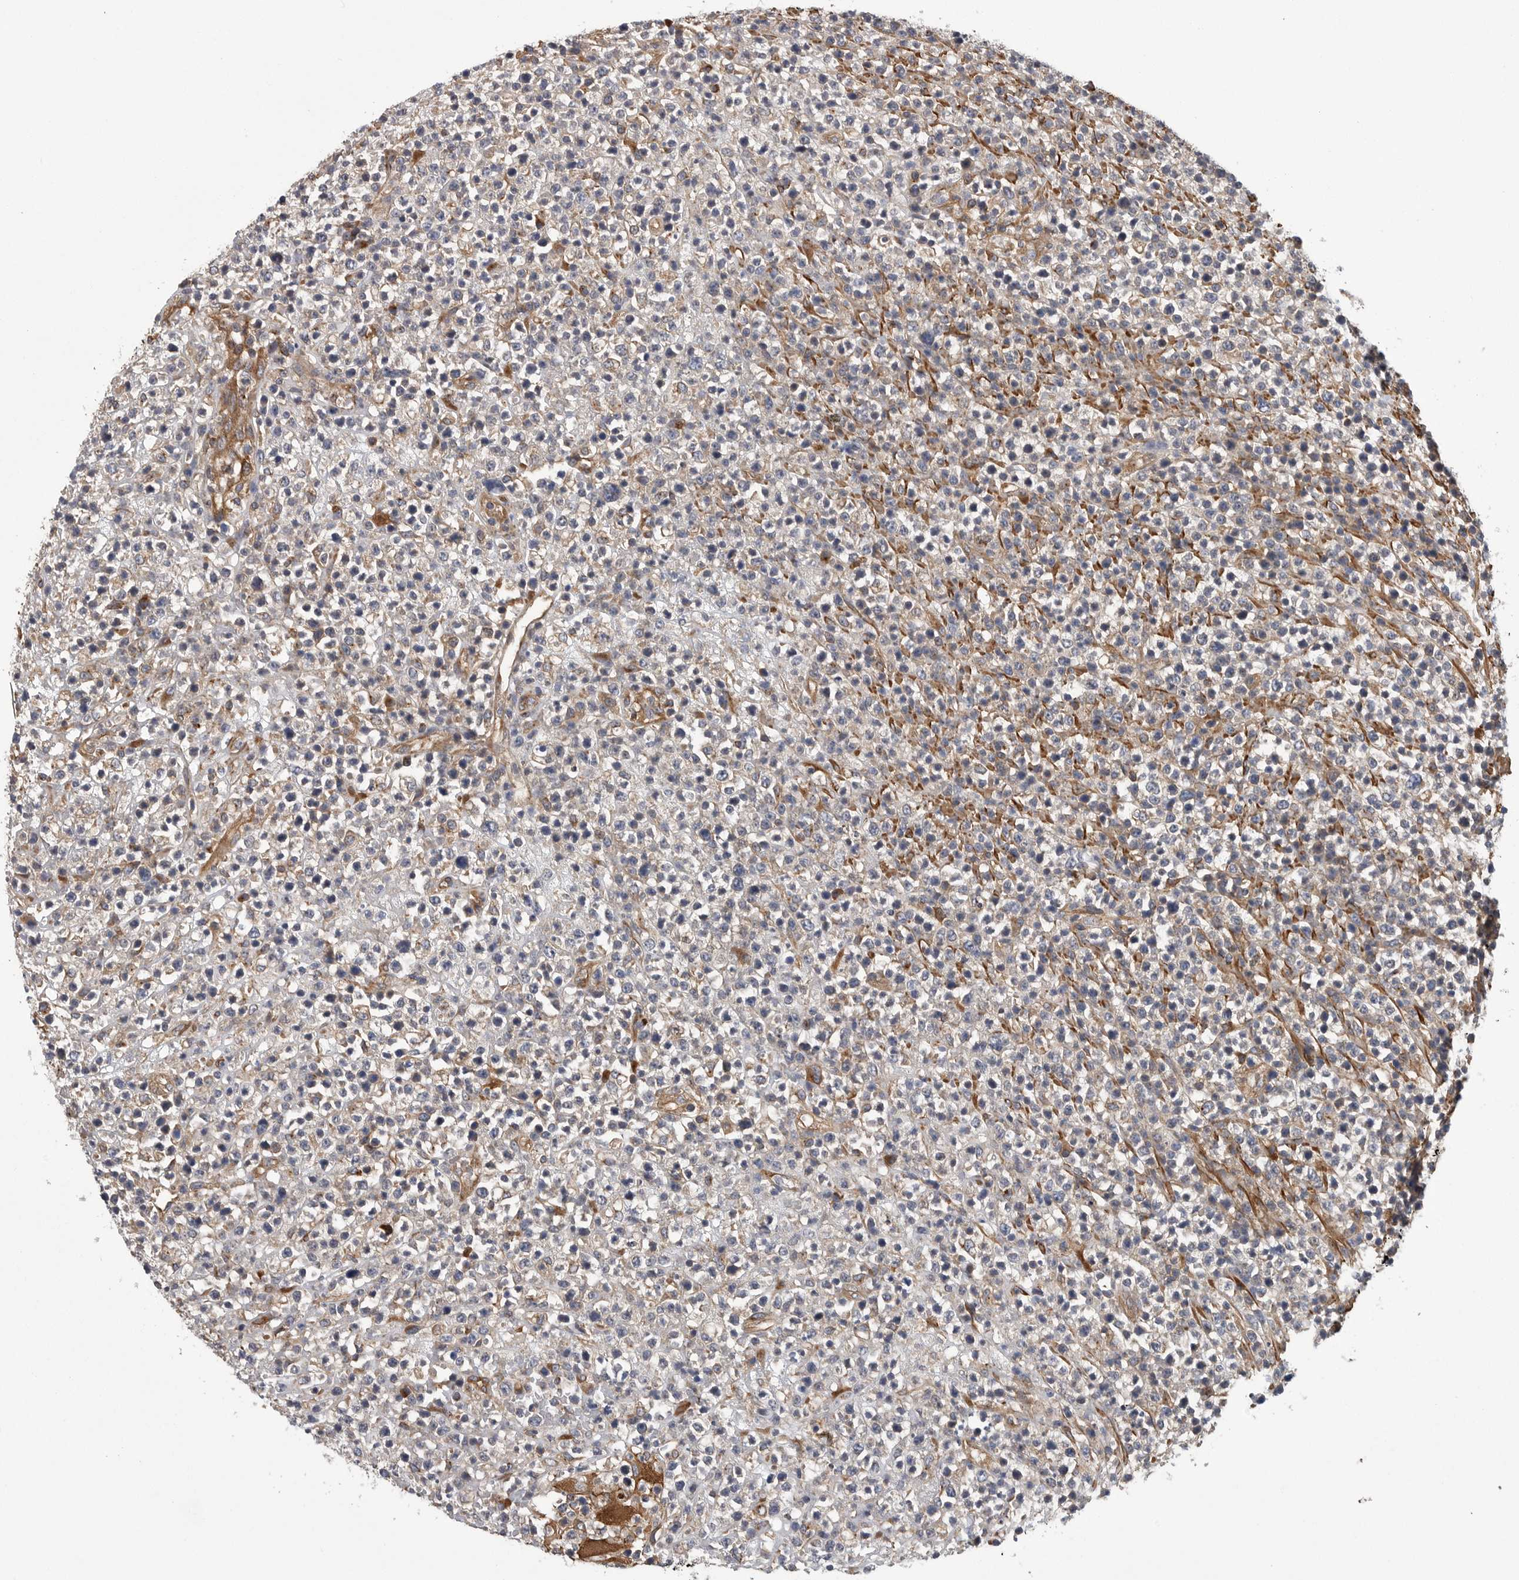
{"staining": {"intensity": "negative", "quantity": "none", "location": "none"}, "tissue": "lymphoma", "cell_type": "Tumor cells", "image_type": "cancer", "snomed": [{"axis": "morphology", "description": "Malignant lymphoma, non-Hodgkin's type, High grade"}, {"axis": "topography", "description": "Colon"}], "caption": "Tumor cells show no significant expression in malignant lymphoma, non-Hodgkin's type (high-grade).", "gene": "OXR1", "patient": {"sex": "female", "age": 53}}